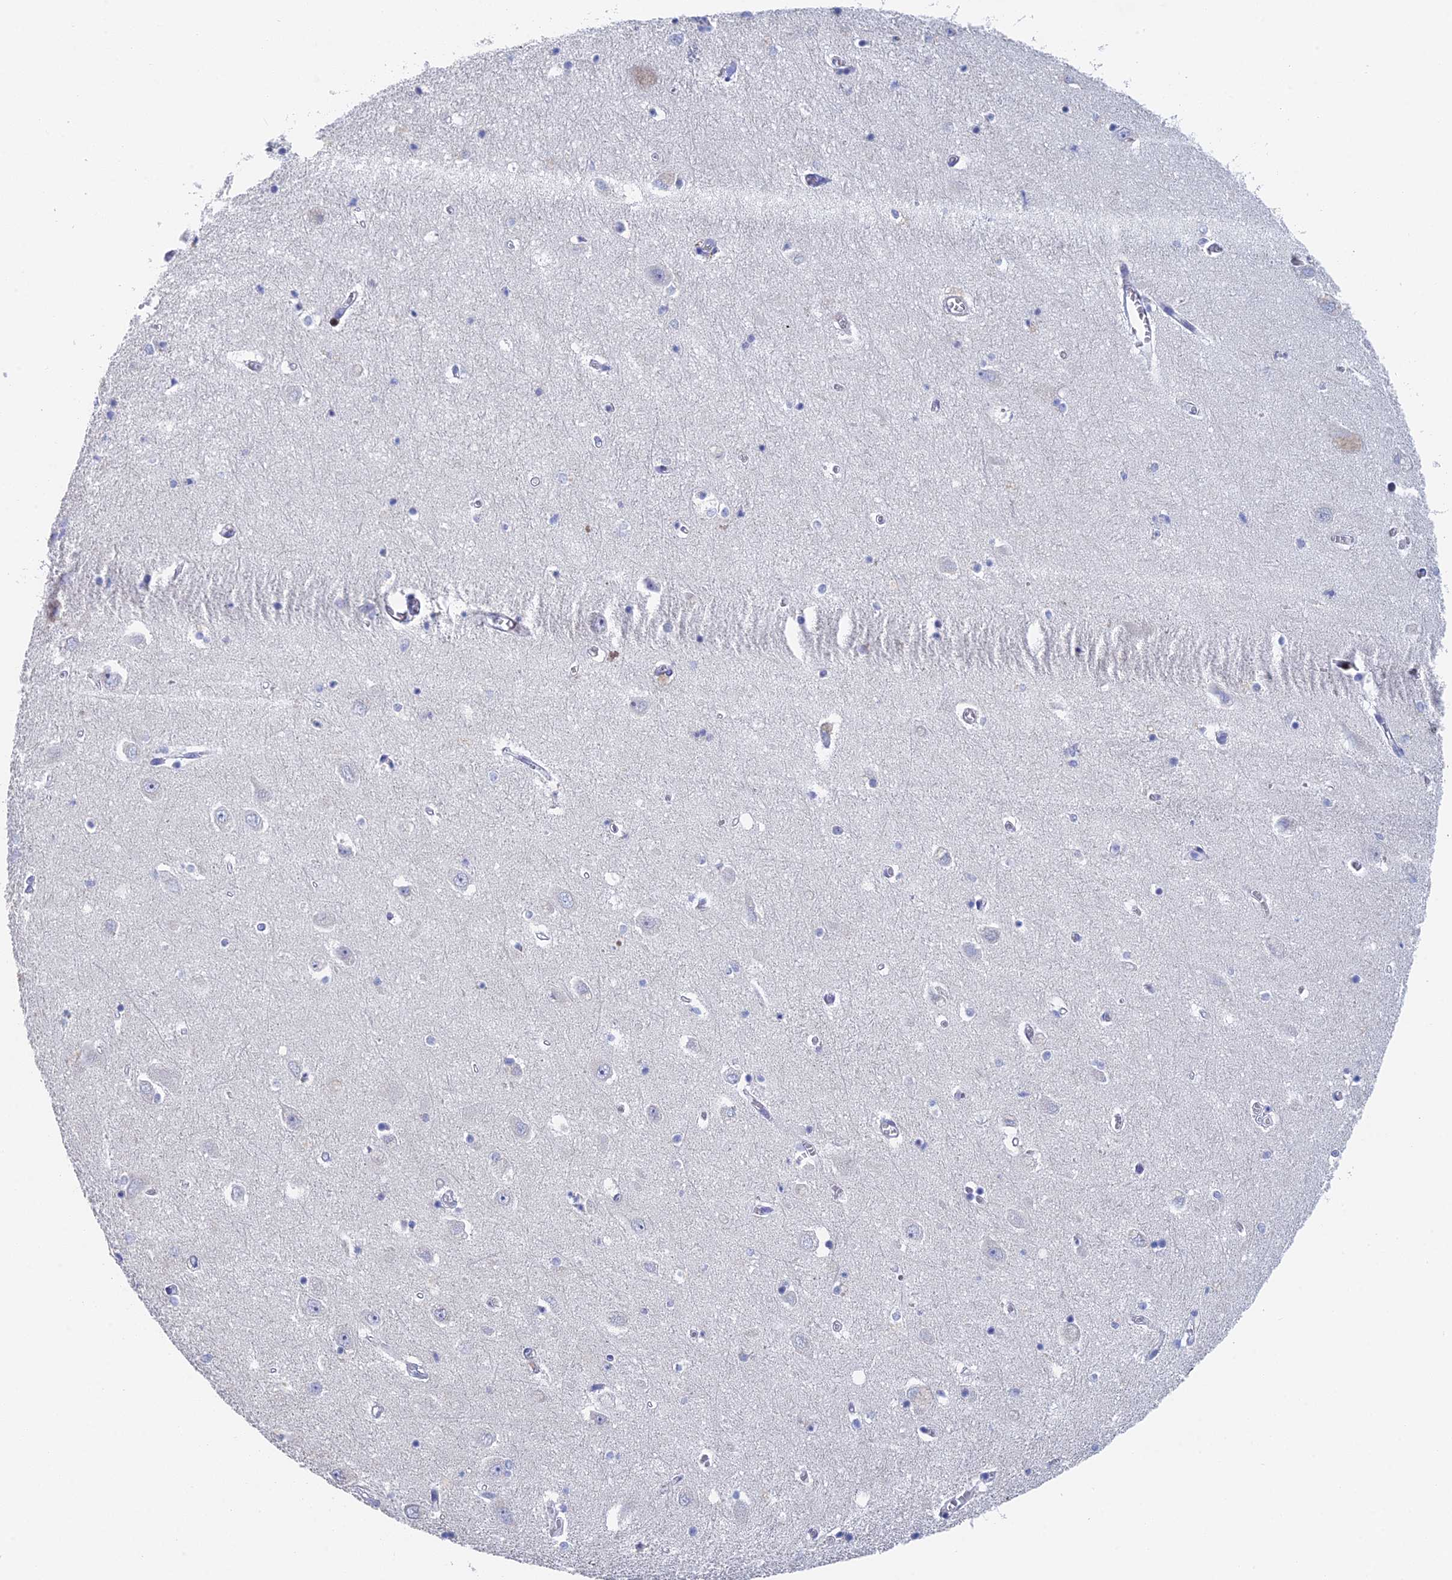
{"staining": {"intensity": "negative", "quantity": "none", "location": "none"}, "tissue": "hippocampus", "cell_type": "Glial cells", "image_type": "normal", "snomed": [{"axis": "morphology", "description": "Normal tissue, NOS"}, {"axis": "topography", "description": "Hippocampus"}], "caption": "This photomicrograph is of normal hippocampus stained with IHC to label a protein in brown with the nuclei are counter-stained blue. There is no staining in glial cells.", "gene": "DRGX", "patient": {"sex": "female", "age": 64}}